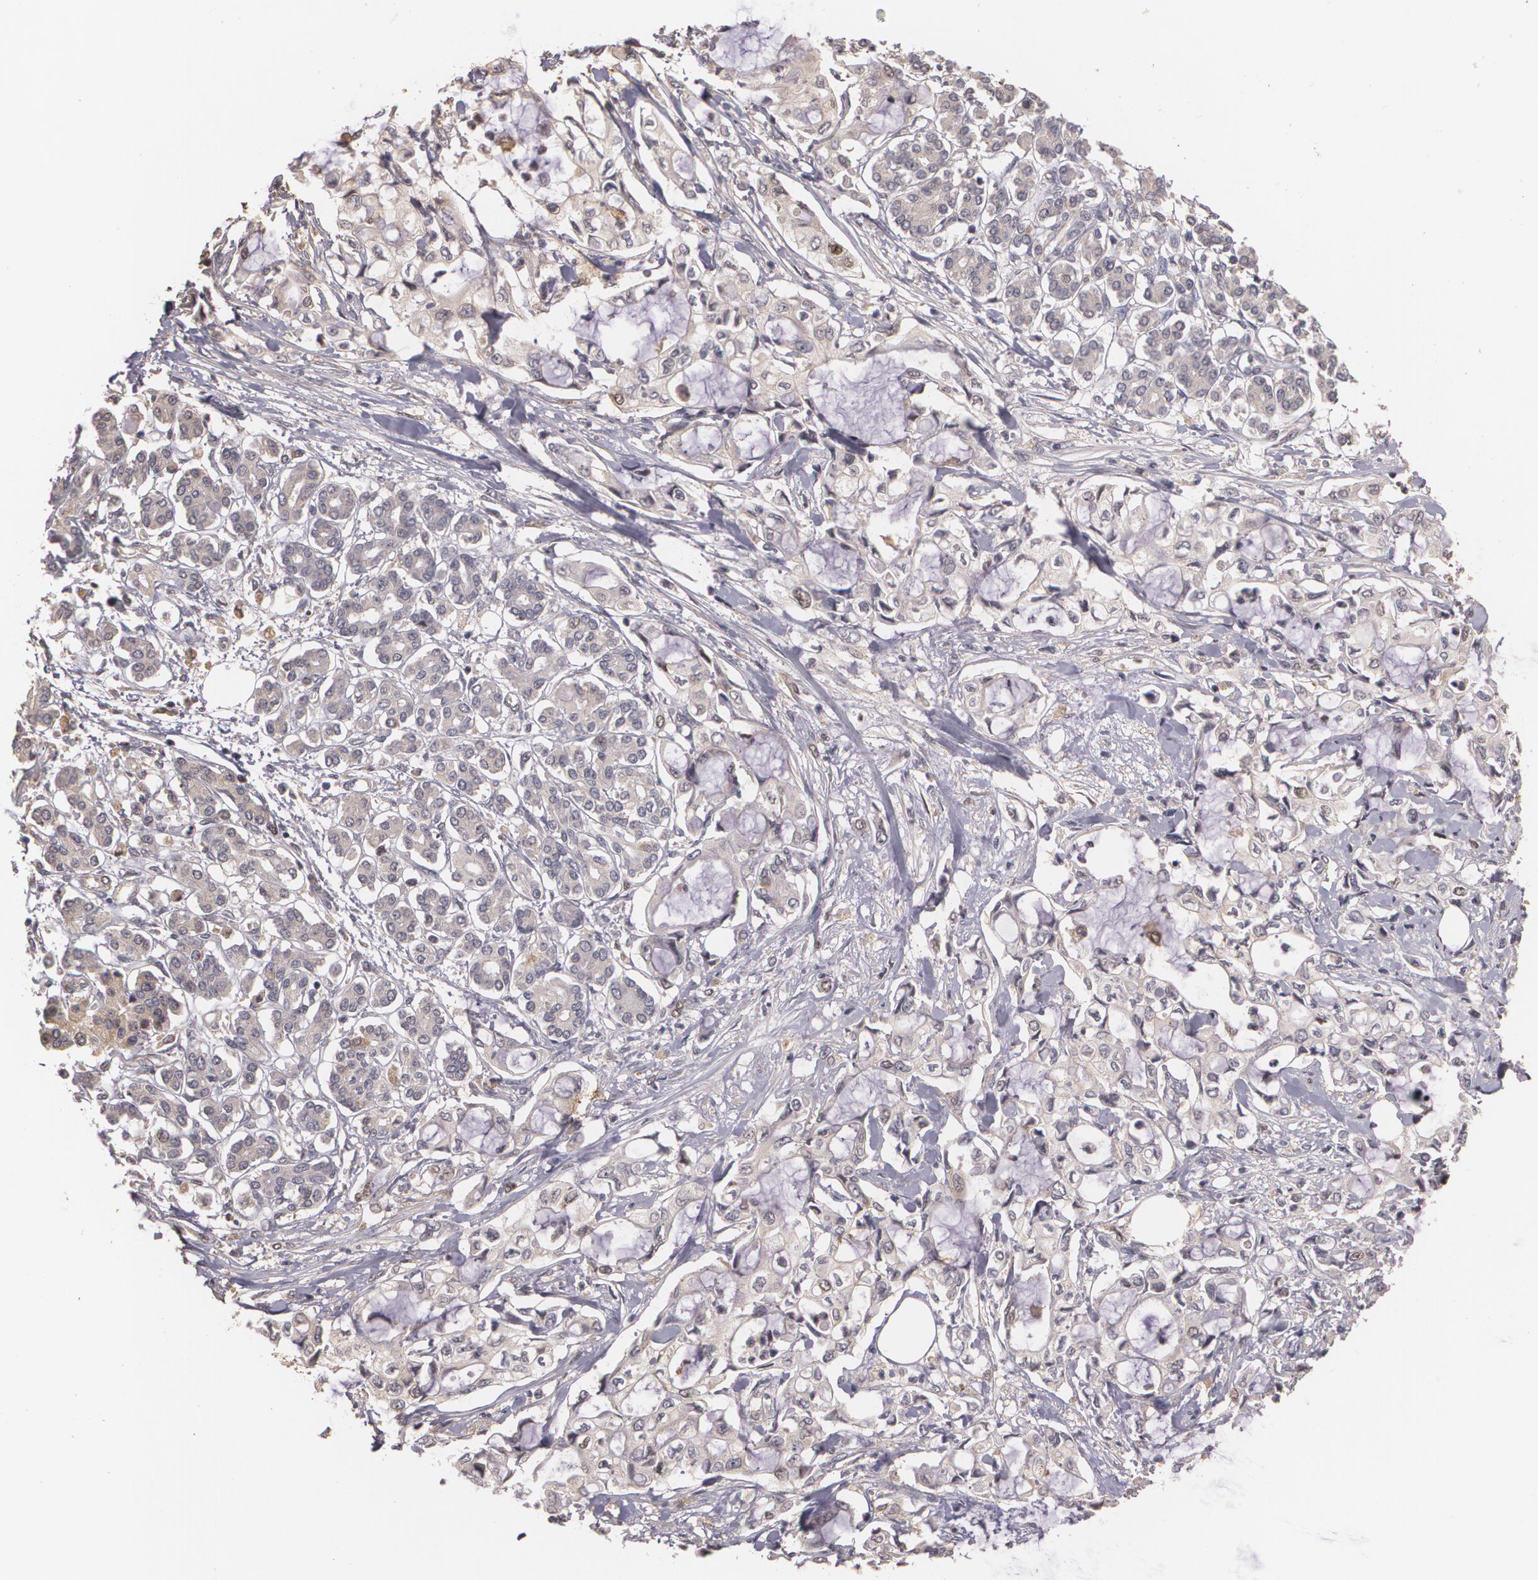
{"staining": {"intensity": "weak", "quantity": "25%-75%", "location": "cytoplasmic/membranous"}, "tissue": "pancreatic cancer", "cell_type": "Tumor cells", "image_type": "cancer", "snomed": [{"axis": "morphology", "description": "Adenocarcinoma, NOS"}, {"axis": "topography", "description": "Pancreas"}], "caption": "A low amount of weak cytoplasmic/membranous expression is seen in approximately 25%-75% of tumor cells in pancreatic cancer (adenocarcinoma) tissue.", "gene": "BRCA1", "patient": {"sex": "female", "age": 70}}